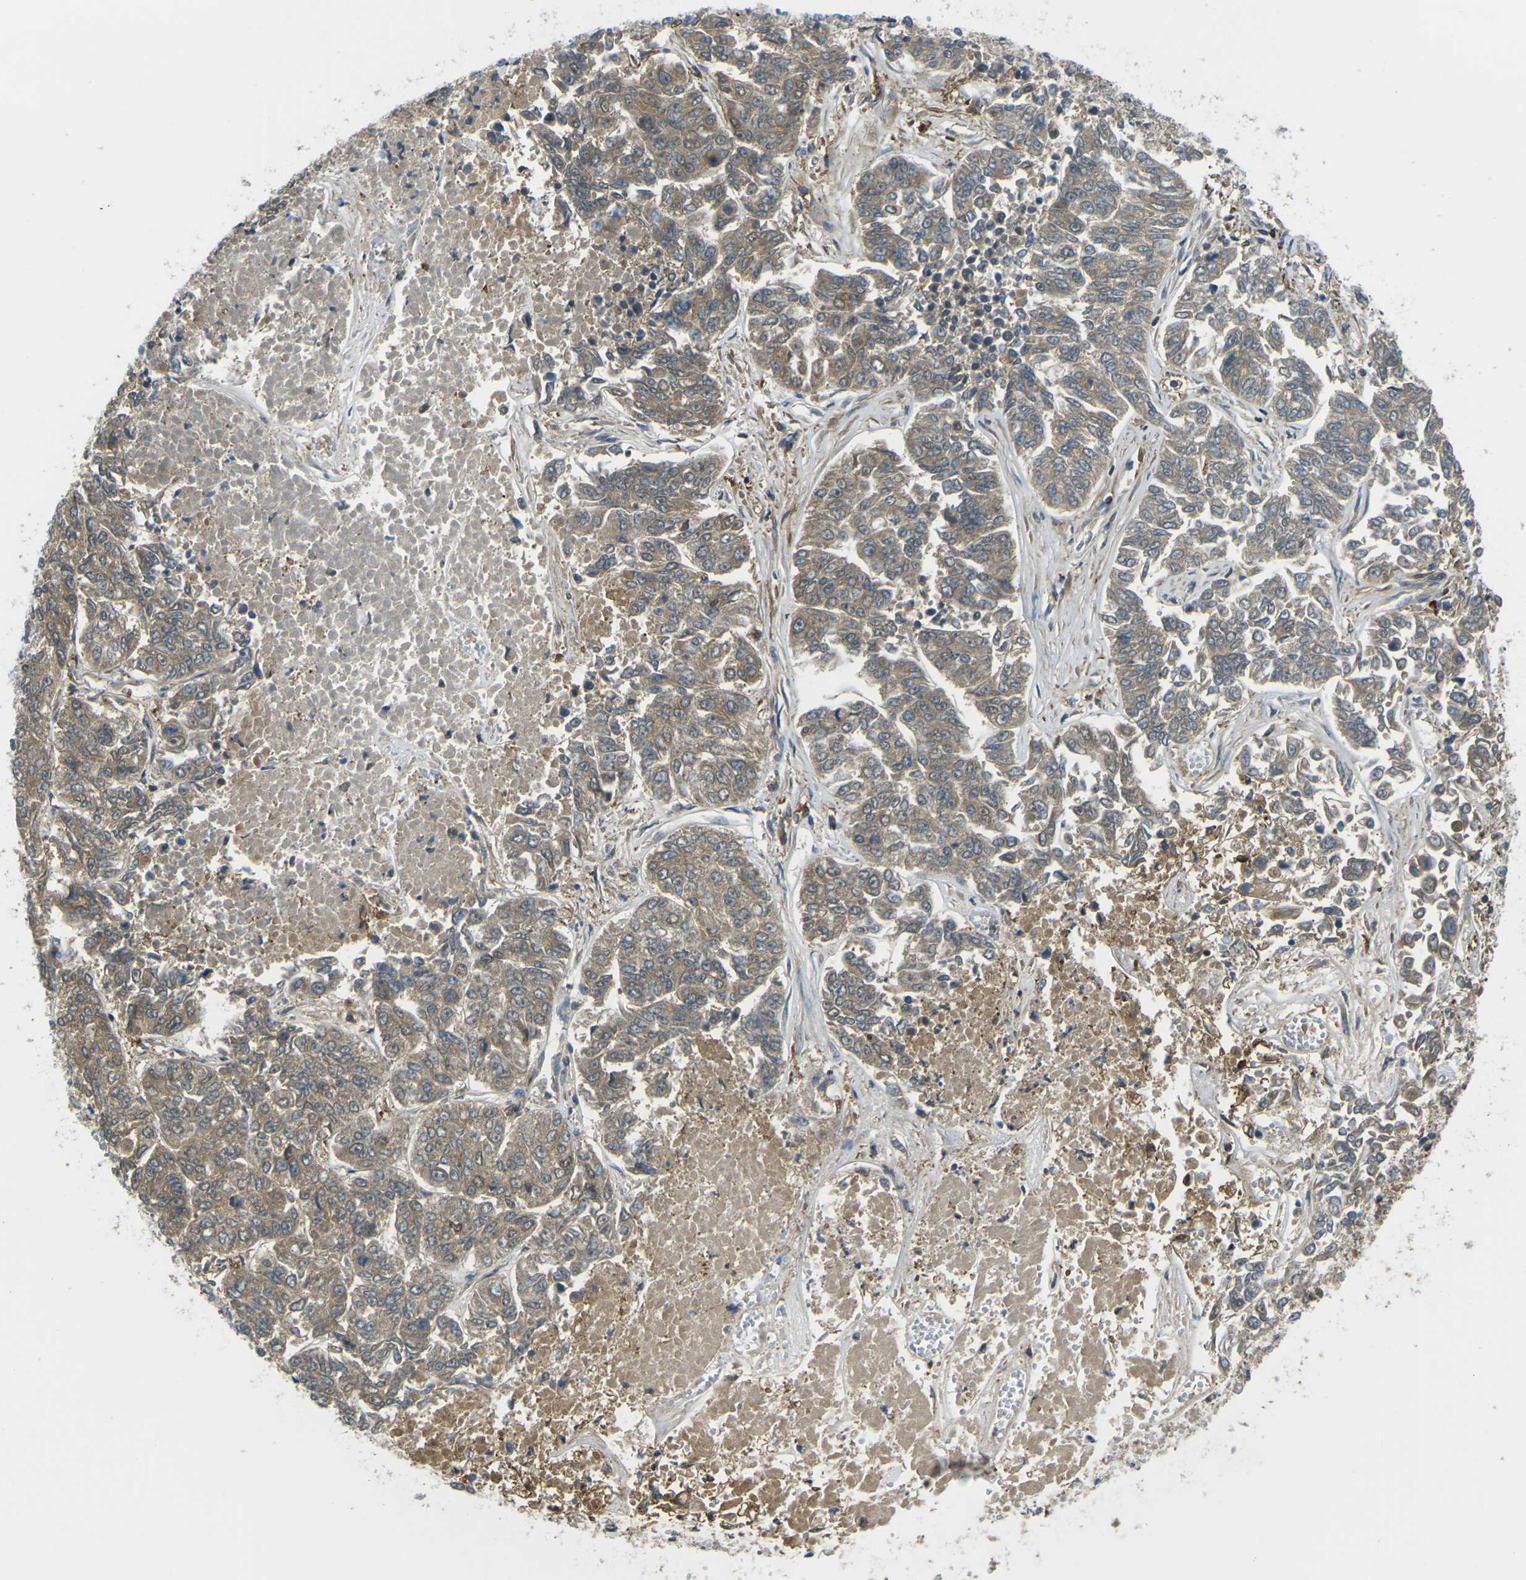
{"staining": {"intensity": "moderate", "quantity": ">75%", "location": "cytoplasmic/membranous"}, "tissue": "lung cancer", "cell_type": "Tumor cells", "image_type": "cancer", "snomed": [{"axis": "morphology", "description": "Adenocarcinoma, NOS"}, {"axis": "topography", "description": "Lung"}], "caption": "Protein expression analysis of human lung cancer reveals moderate cytoplasmic/membranous positivity in about >75% of tumor cells.", "gene": "PIEZO2", "patient": {"sex": "male", "age": 84}}